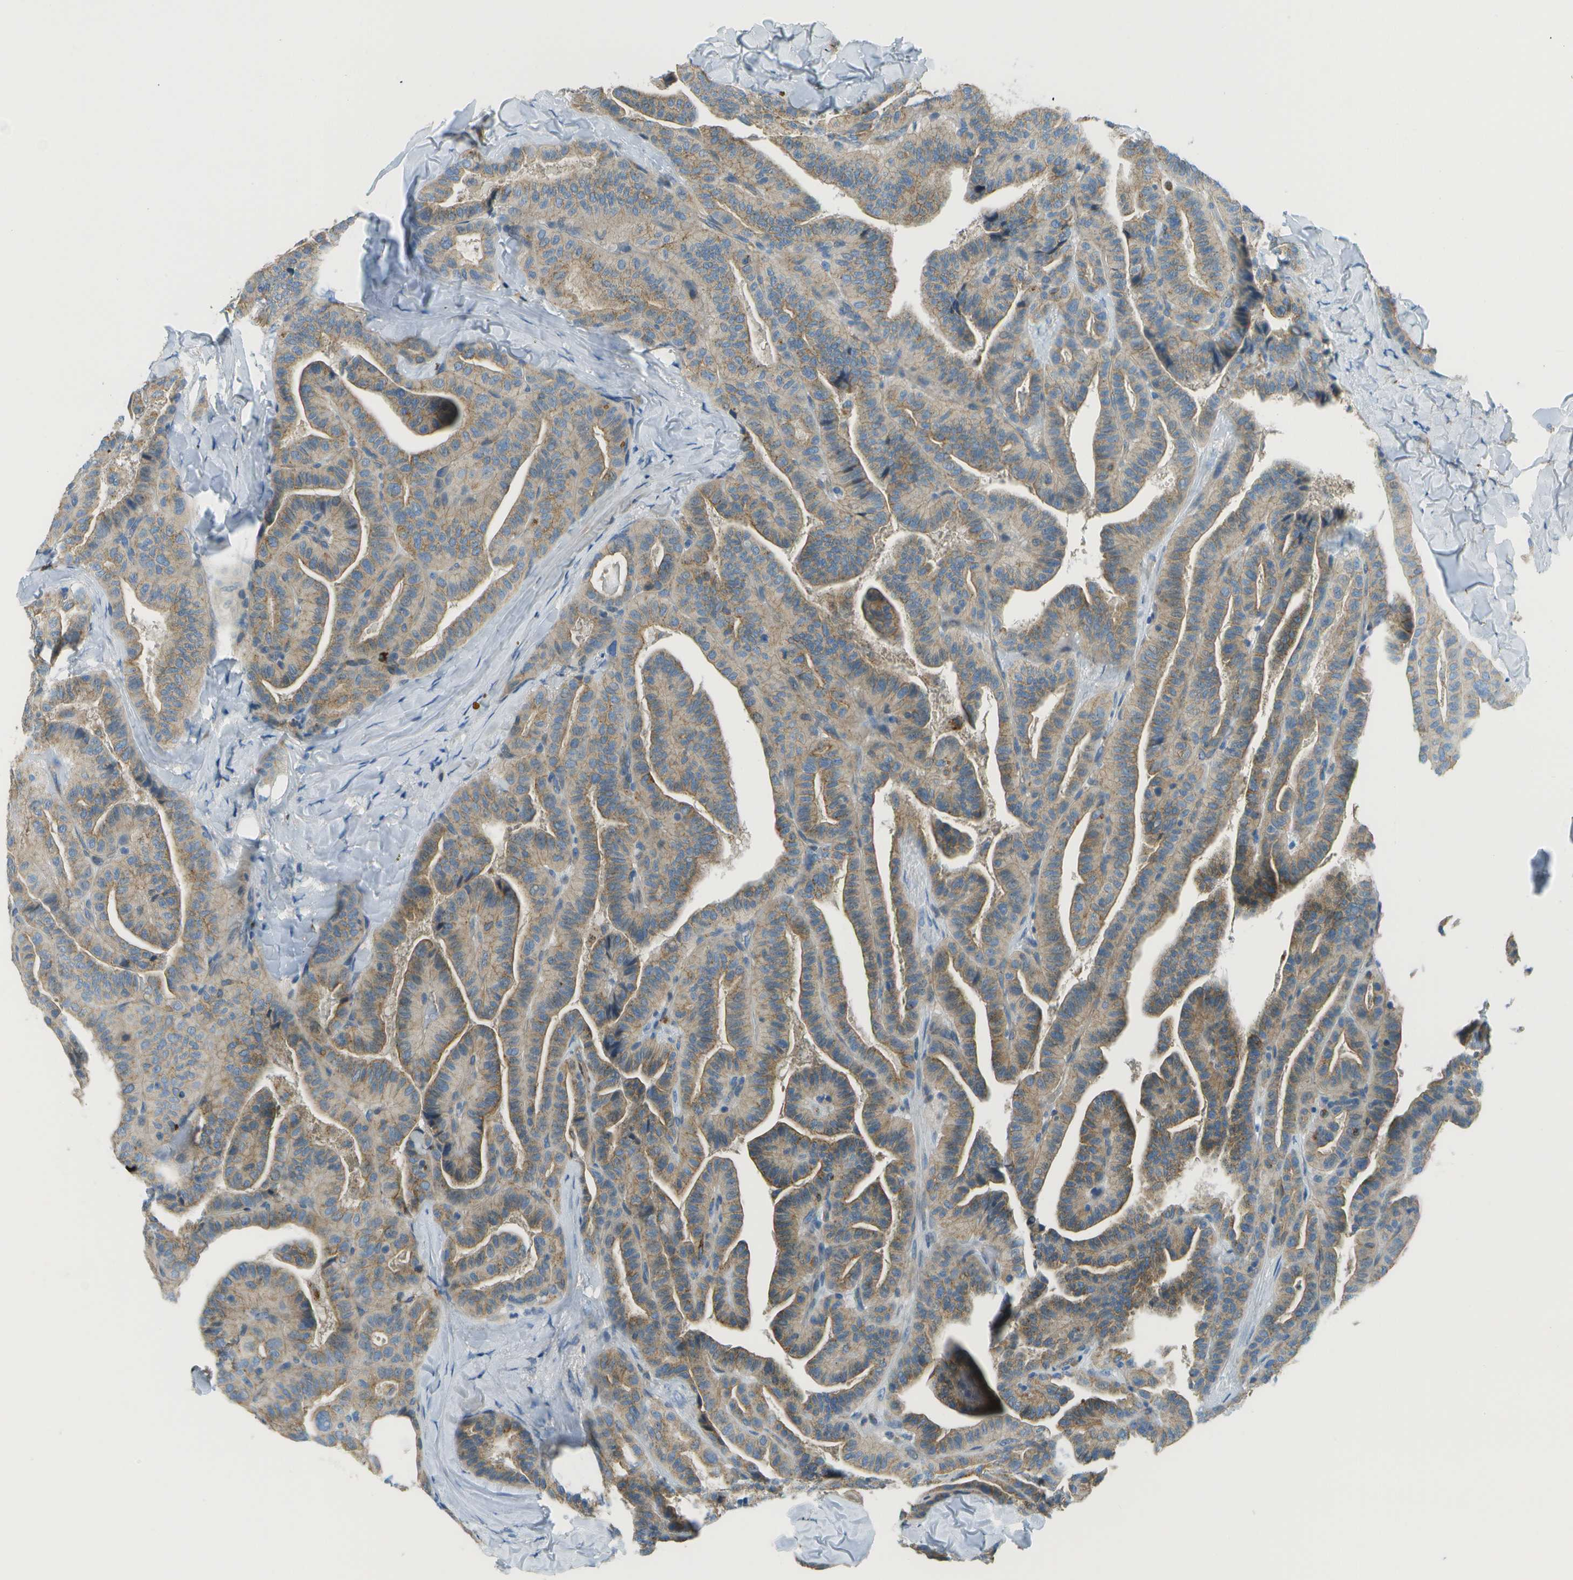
{"staining": {"intensity": "weak", "quantity": ">75%", "location": "cytoplasmic/membranous"}, "tissue": "thyroid cancer", "cell_type": "Tumor cells", "image_type": "cancer", "snomed": [{"axis": "morphology", "description": "Papillary adenocarcinoma, NOS"}, {"axis": "topography", "description": "Thyroid gland"}], "caption": "Thyroid cancer (papillary adenocarcinoma) was stained to show a protein in brown. There is low levels of weak cytoplasmic/membranous positivity in approximately >75% of tumor cells.", "gene": "MYH11", "patient": {"sex": "male", "age": 77}}